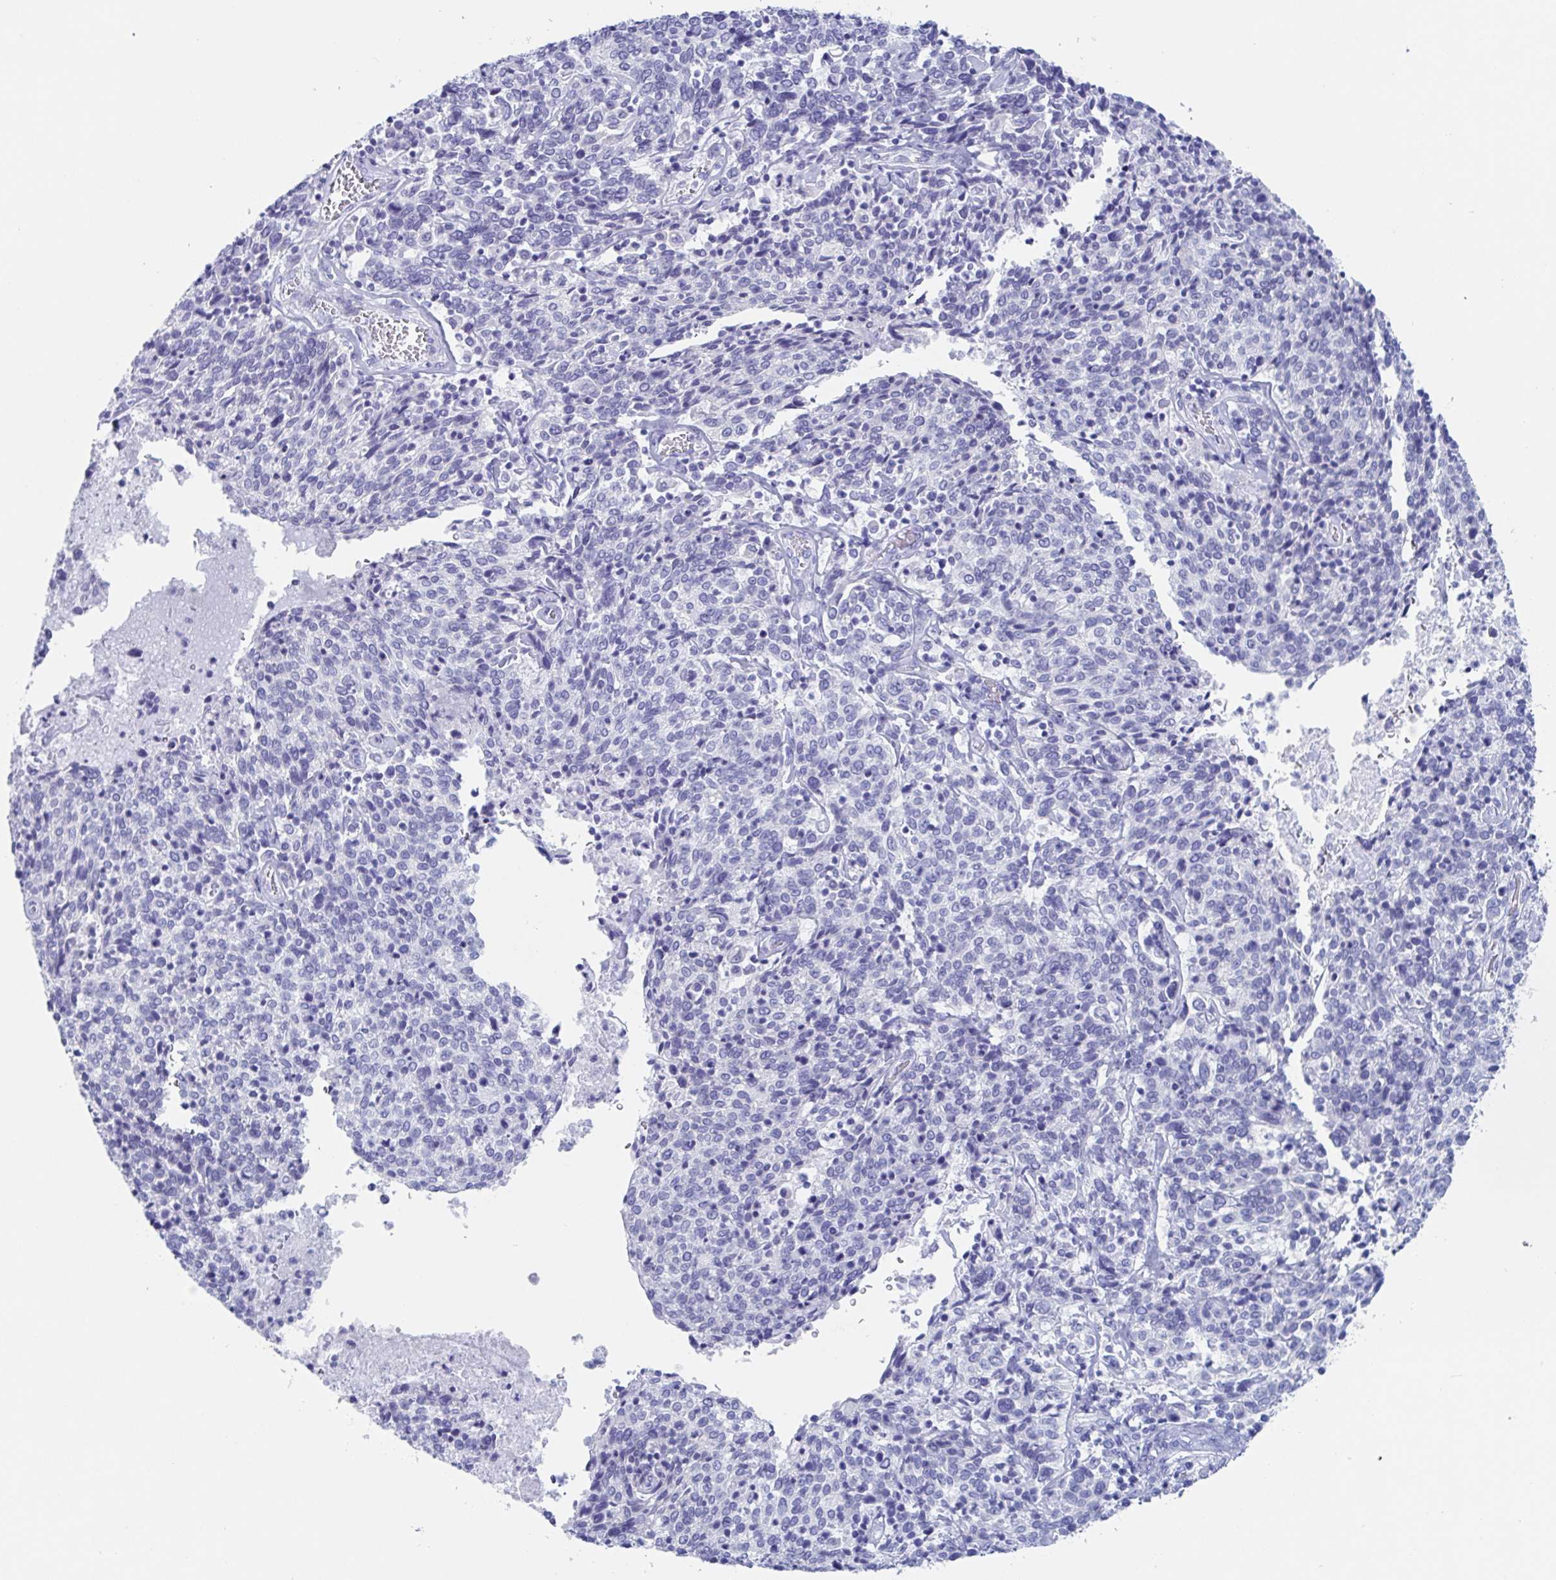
{"staining": {"intensity": "negative", "quantity": "none", "location": "none"}, "tissue": "cervical cancer", "cell_type": "Tumor cells", "image_type": "cancer", "snomed": [{"axis": "morphology", "description": "Squamous cell carcinoma, NOS"}, {"axis": "topography", "description": "Cervix"}], "caption": "IHC photomicrograph of human squamous cell carcinoma (cervical) stained for a protein (brown), which demonstrates no staining in tumor cells.", "gene": "ZPBP", "patient": {"sex": "female", "age": 46}}